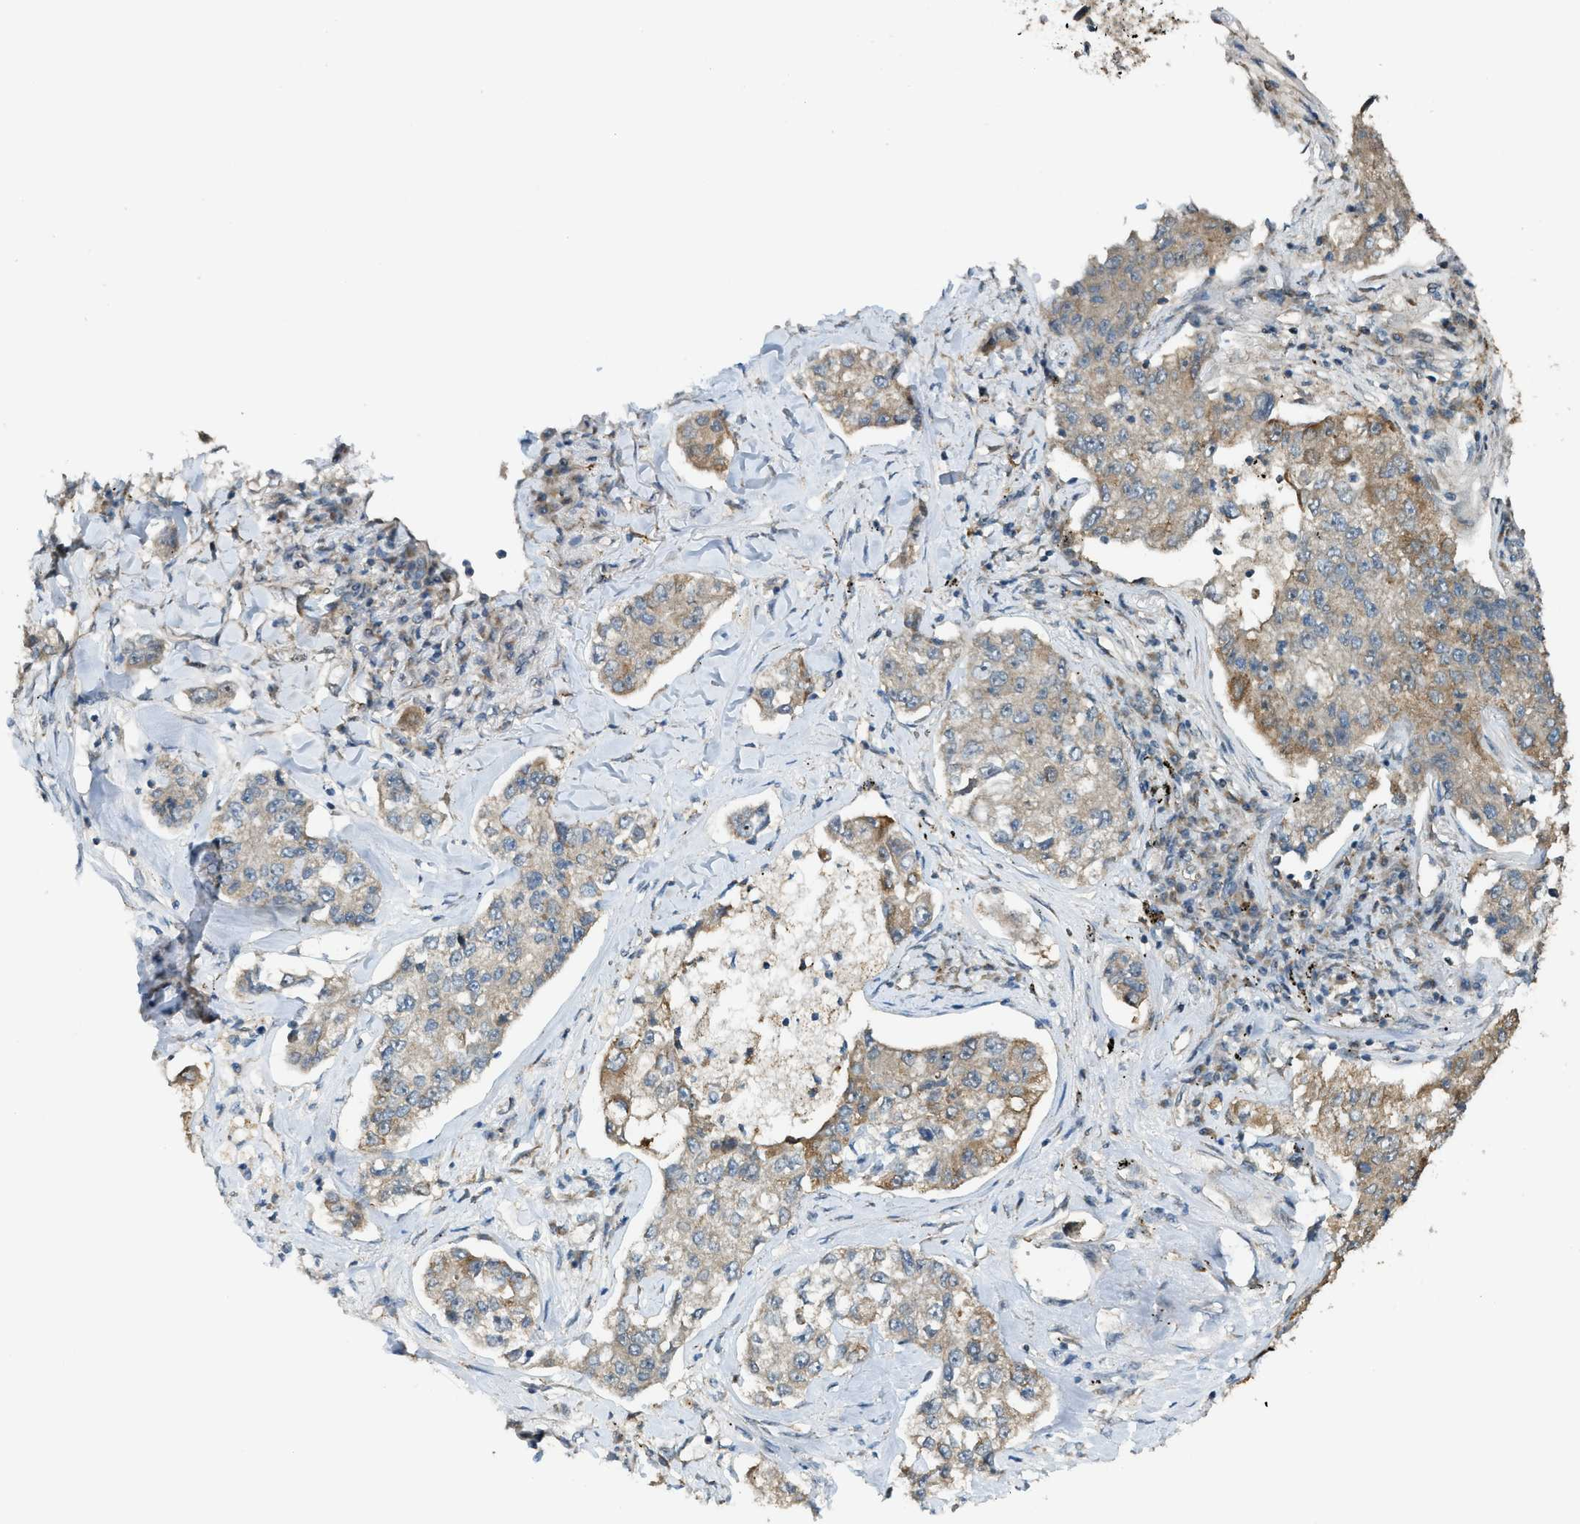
{"staining": {"intensity": "weak", "quantity": "25%-75%", "location": "cytoplasmic/membranous"}, "tissue": "lung cancer", "cell_type": "Tumor cells", "image_type": "cancer", "snomed": [{"axis": "morphology", "description": "Adenocarcinoma, NOS"}, {"axis": "topography", "description": "Lung"}], "caption": "Human lung adenocarcinoma stained with a brown dye reveals weak cytoplasmic/membranous positive staining in approximately 25%-75% of tumor cells.", "gene": "CCDC186", "patient": {"sex": "male", "age": 49}}